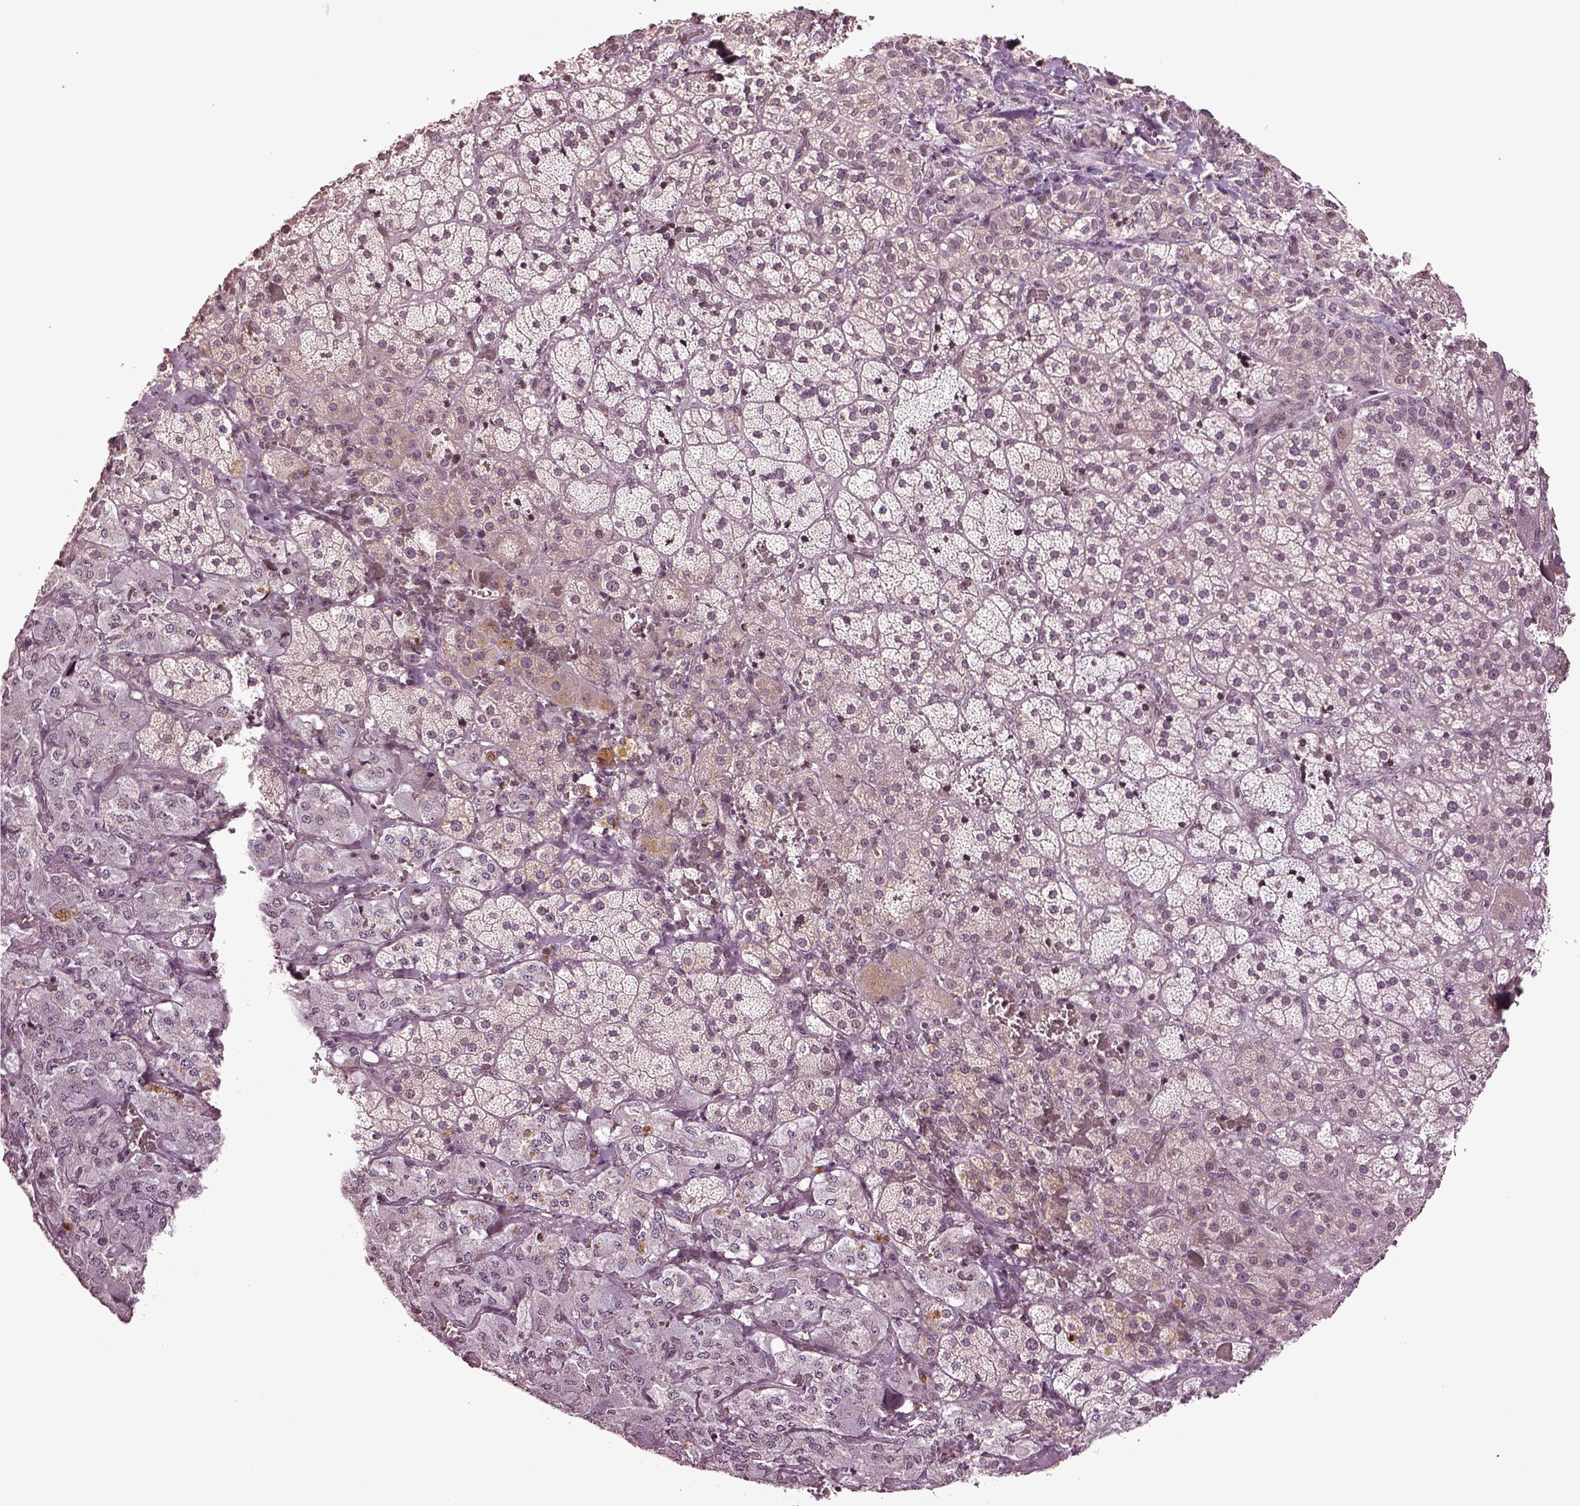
{"staining": {"intensity": "negative", "quantity": "none", "location": "none"}, "tissue": "adrenal gland", "cell_type": "Glandular cells", "image_type": "normal", "snomed": [{"axis": "morphology", "description": "Normal tissue, NOS"}, {"axis": "topography", "description": "Adrenal gland"}], "caption": "IHC micrograph of unremarkable adrenal gland: adrenal gland stained with DAB demonstrates no significant protein staining in glandular cells. (Stains: DAB IHC with hematoxylin counter stain, Microscopy: brightfield microscopy at high magnification).", "gene": "GRM4", "patient": {"sex": "male", "age": 57}}